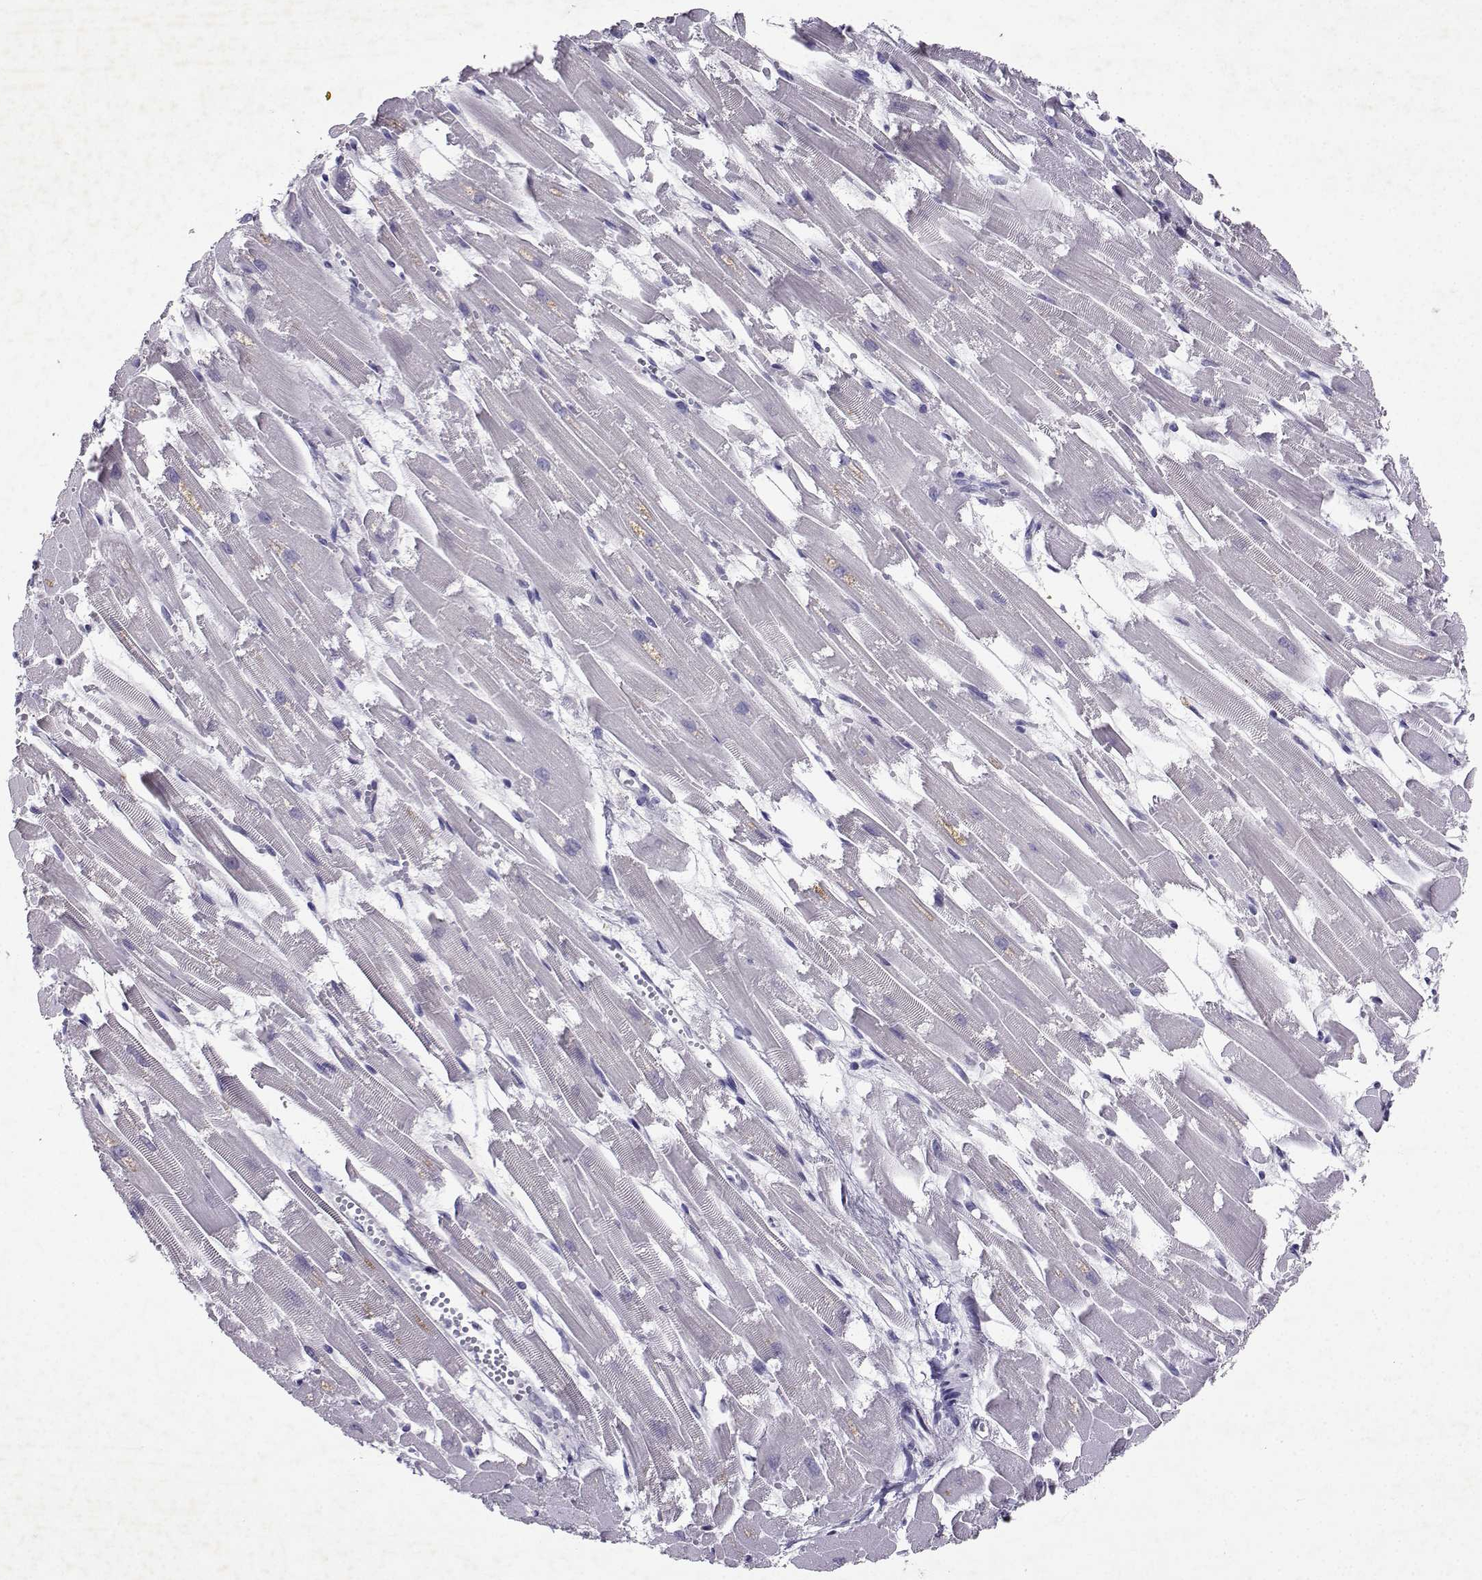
{"staining": {"intensity": "negative", "quantity": "none", "location": "none"}, "tissue": "heart muscle", "cell_type": "Cardiomyocytes", "image_type": "normal", "snomed": [{"axis": "morphology", "description": "Normal tissue, NOS"}, {"axis": "topography", "description": "Heart"}], "caption": "This is a image of immunohistochemistry staining of benign heart muscle, which shows no expression in cardiomyocytes.", "gene": "GRIK4", "patient": {"sex": "female", "age": 52}}